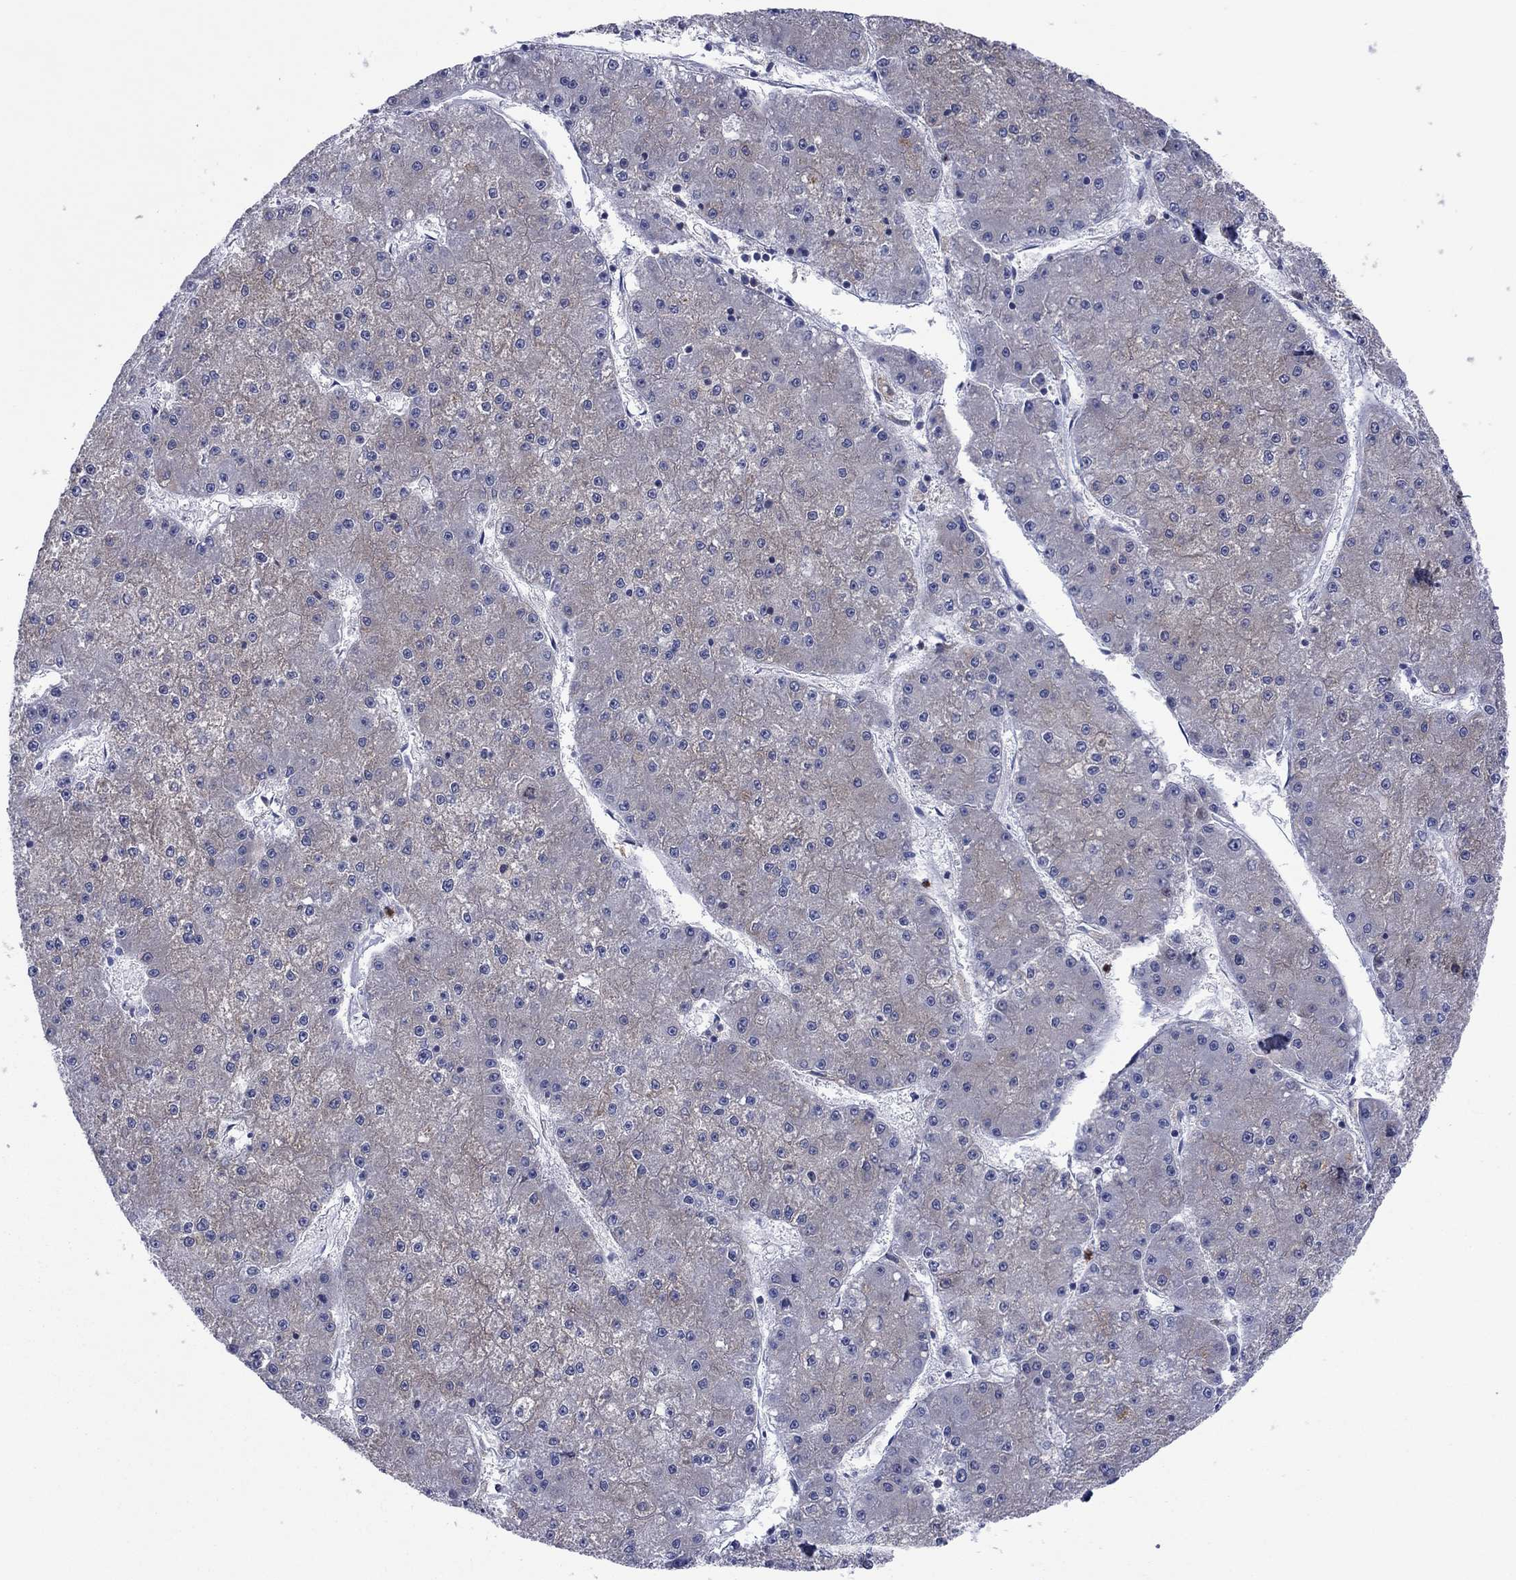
{"staining": {"intensity": "negative", "quantity": "none", "location": "none"}, "tissue": "liver cancer", "cell_type": "Tumor cells", "image_type": "cancer", "snomed": [{"axis": "morphology", "description": "Carcinoma, Hepatocellular, NOS"}, {"axis": "topography", "description": "Liver"}], "caption": "Tumor cells are negative for protein expression in human hepatocellular carcinoma (liver).", "gene": "GPR155", "patient": {"sex": "male", "age": 73}}